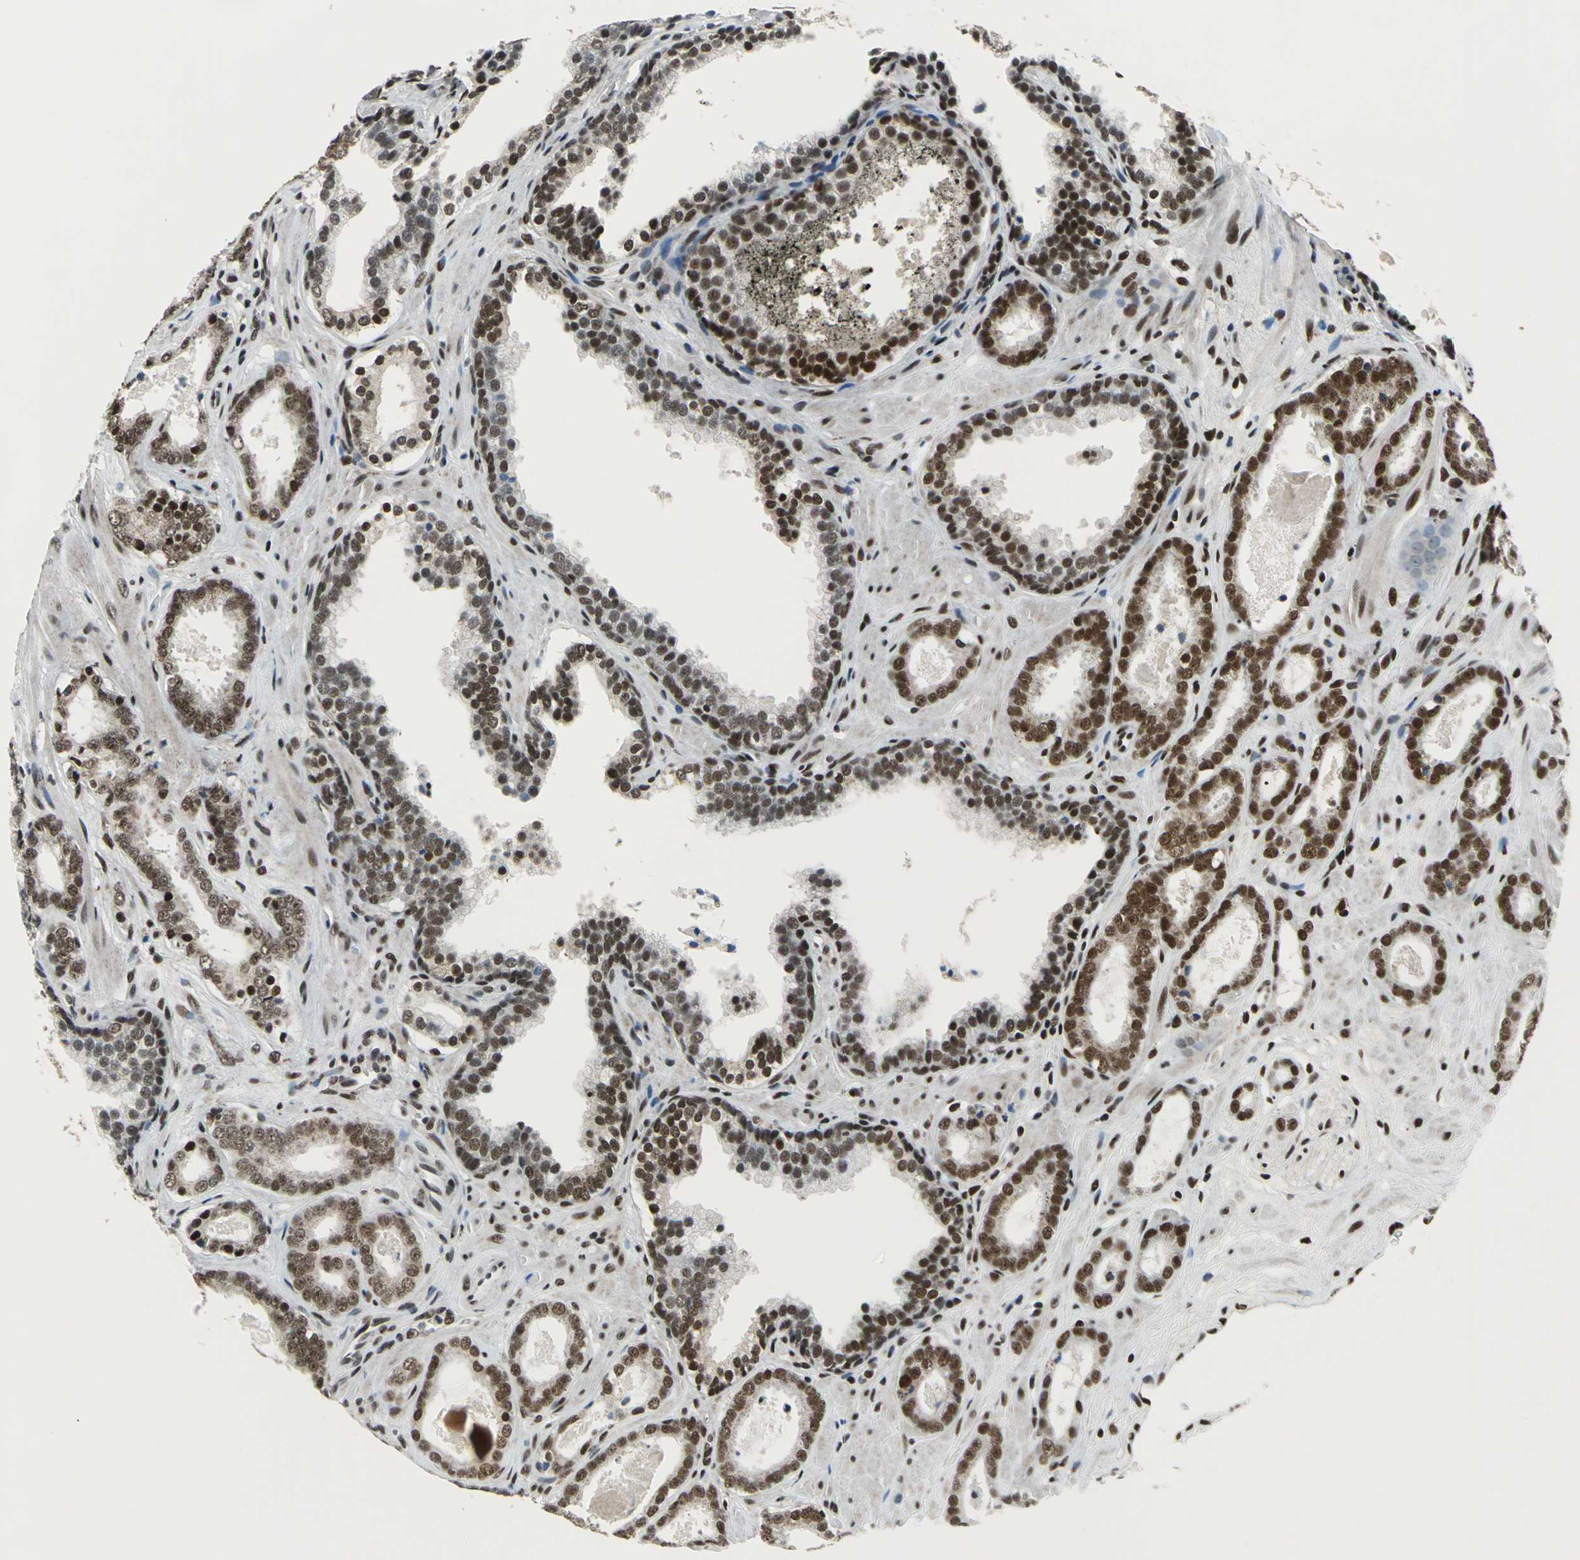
{"staining": {"intensity": "moderate", "quantity": "25%-75%", "location": "nuclear"}, "tissue": "prostate cancer", "cell_type": "Tumor cells", "image_type": "cancer", "snomed": [{"axis": "morphology", "description": "Adenocarcinoma, Low grade"}, {"axis": "topography", "description": "Prostate"}], "caption": "Protein staining demonstrates moderate nuclear staining in about 25%-75% of tumor cells in prostate adenocarcinoma (low-grade). (DAB (3,3'-diaminobenzidine) = brown stain, brightfield microscopy at high magnification).", "gene": "BCLAF1", "patient": {"sex": "male", "age": 57}}